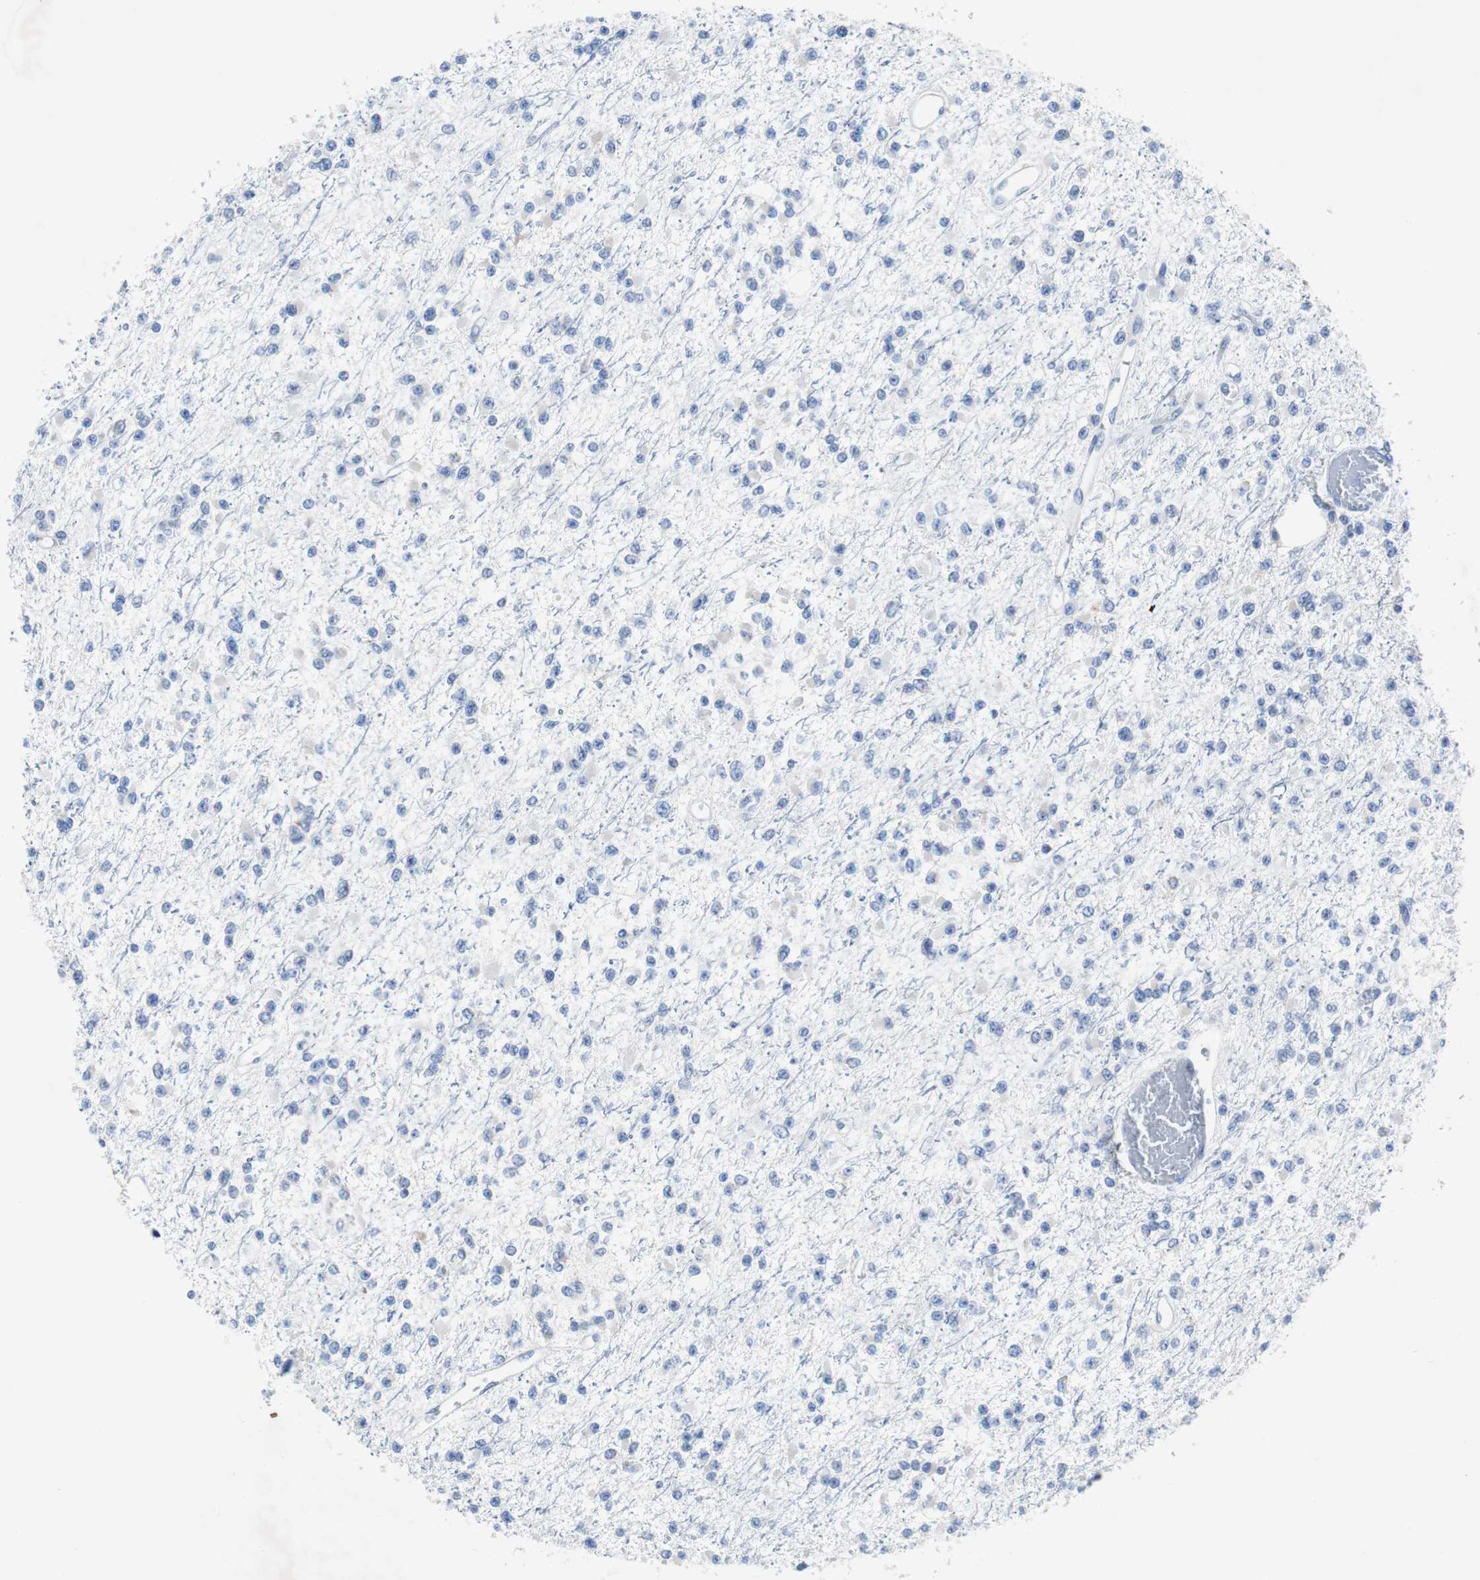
{"staining": {"intensity": "negative", "quantity": "none", "location": "none"}, "tissue": "glioma", "cell_type": "Tumor cells", "image_type": "cancer", "snomed": [{"axis": "morphology", "description": "Glioma, malignant, Low grade"}, {"axis": "topography", "description": "Brain"}], "caption": "The histopathology image shows no significant positivity in tumor cells of malignant glioma (low-grade).", "gene": "EEF2K", "patient": {"sex": "female", "age": 22}}